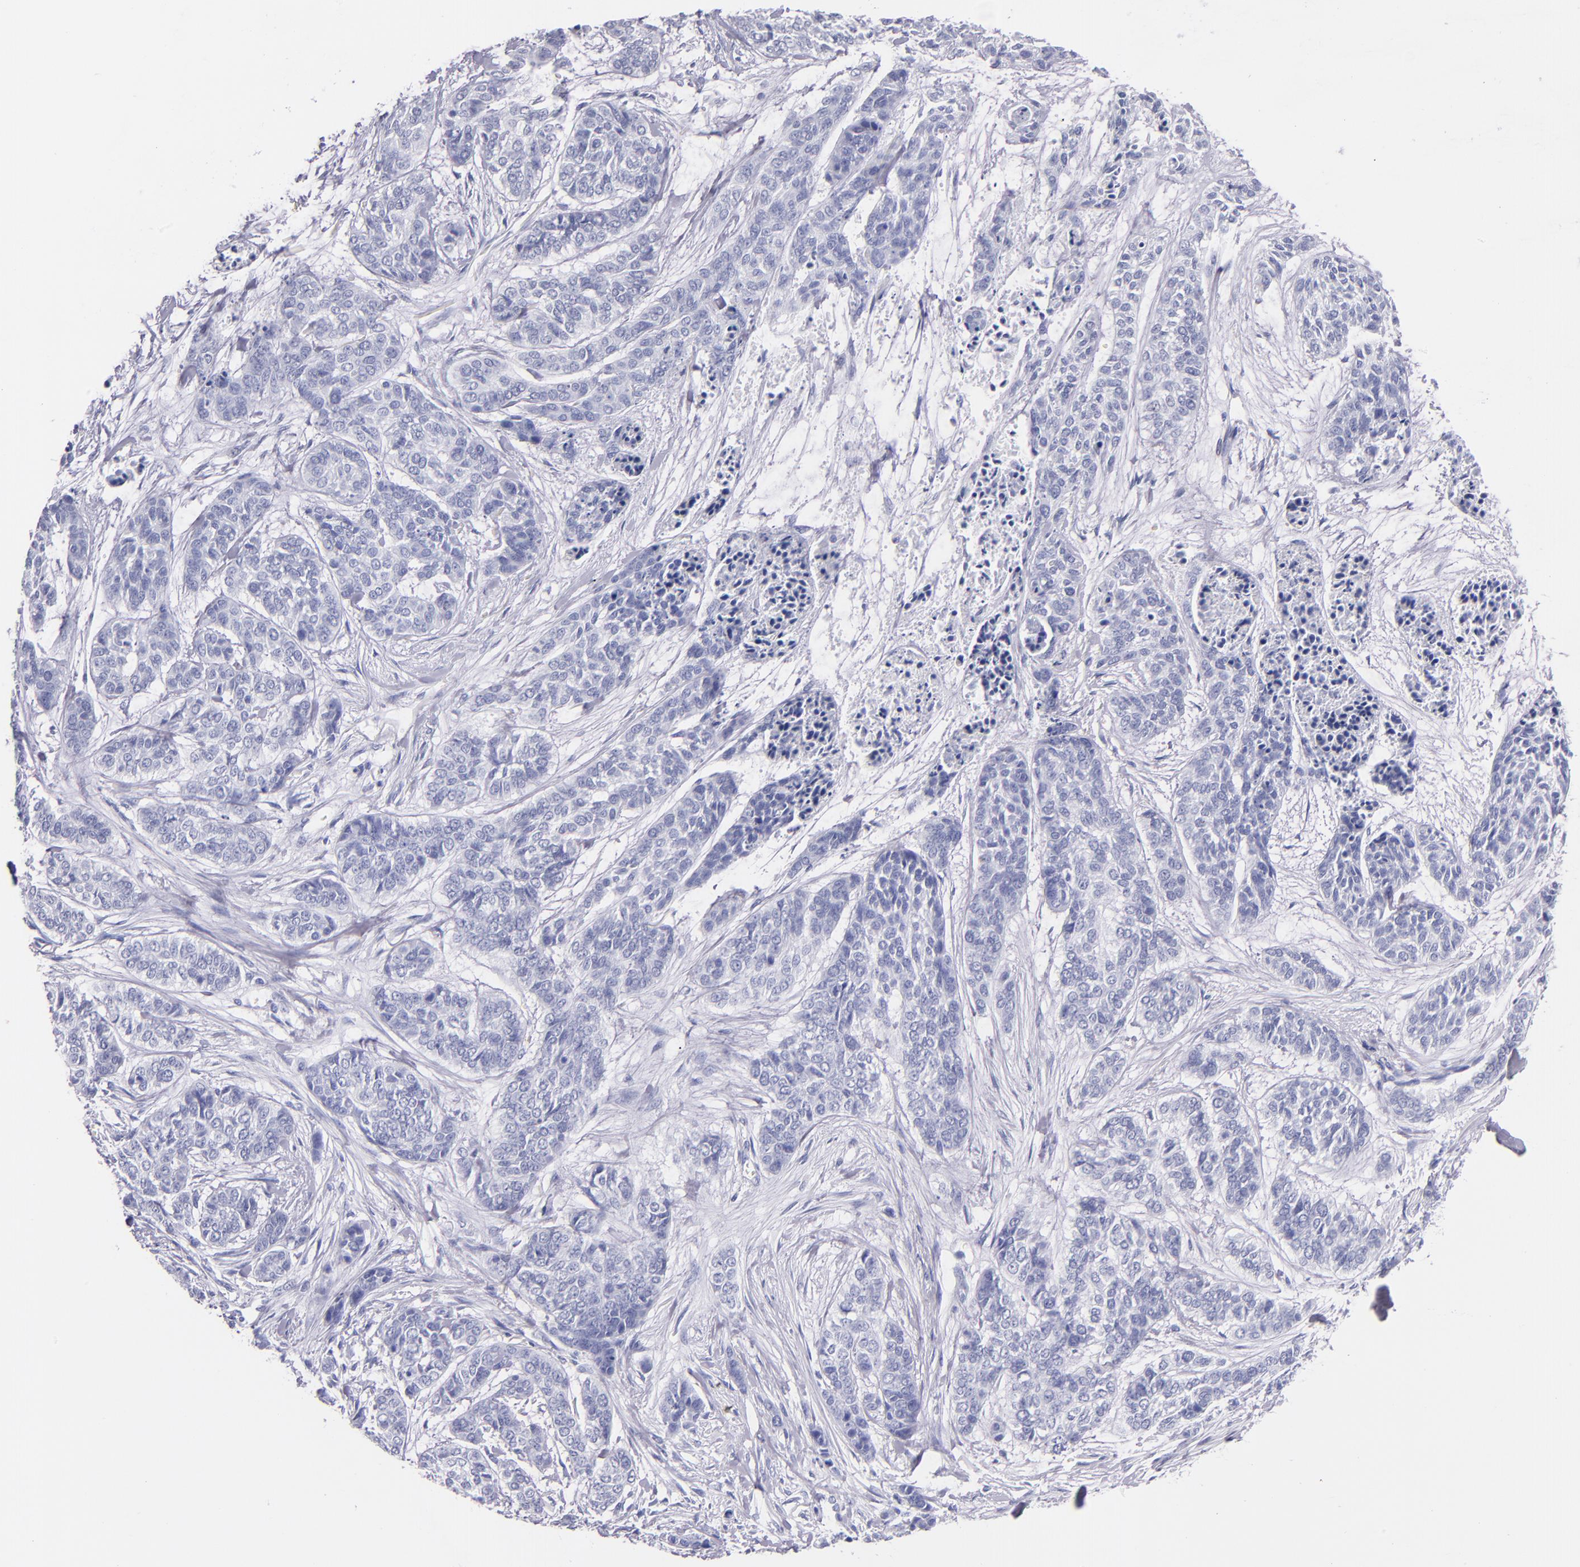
{"staining": {"intensity": "negative", "quantity": "none", "location": "none"}, "tissue": "skin cancer", "cell_type": "Tumor cells", "image_type": "cancer", "snomed": [{"axis": "morphology", "description": "Basal cell carcinoma"}, {"axis": "topography", "description": "Skin"}], "caption": "The micrograph demonstrates no significant expression in tumor cells of skin cancer.", "gene": "IRF4", "patient": {"sex": "female", "age": 64}}